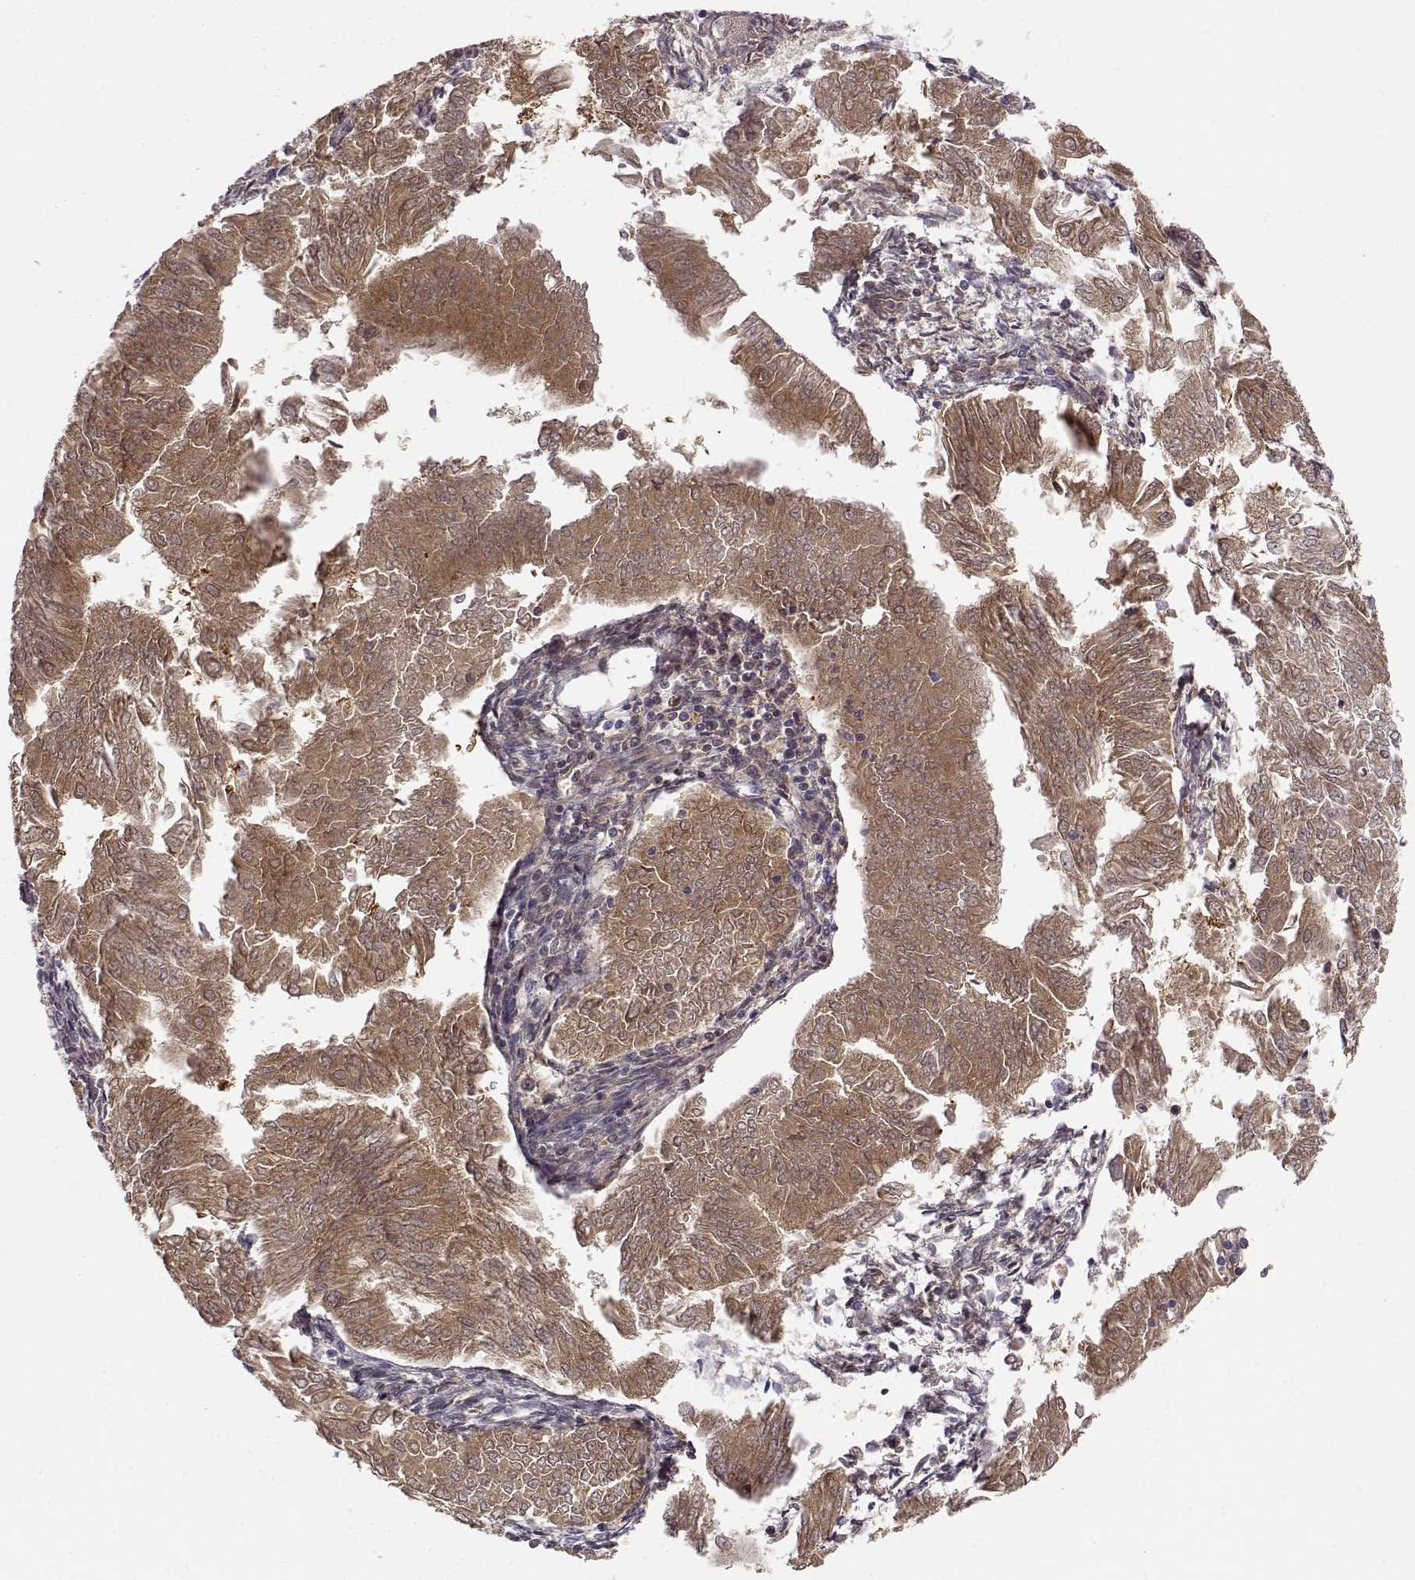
{"staining": {"intensity": "moderate", "quantity": ">75%", "location": "cytoplasmic/membranous"}, "tissue": "endometrial cancer", "cell_type": "Tumor cells", "image_type": "cancer", "snomed": [{"axis": "morphology", "description": "Adenocarcinoma, NOS"}, {"axis": "topography", "description": "Endometrium"}], "caption": "Immunohistochemical staining of human adenocarcinoma (endometrial) reveals medium levels of moderate cytoplasmic/membranous protein positivity in about >75% of tumor cells.", "gene": "ERGIC2", "patient": {"sex": "female", "age": 53}}